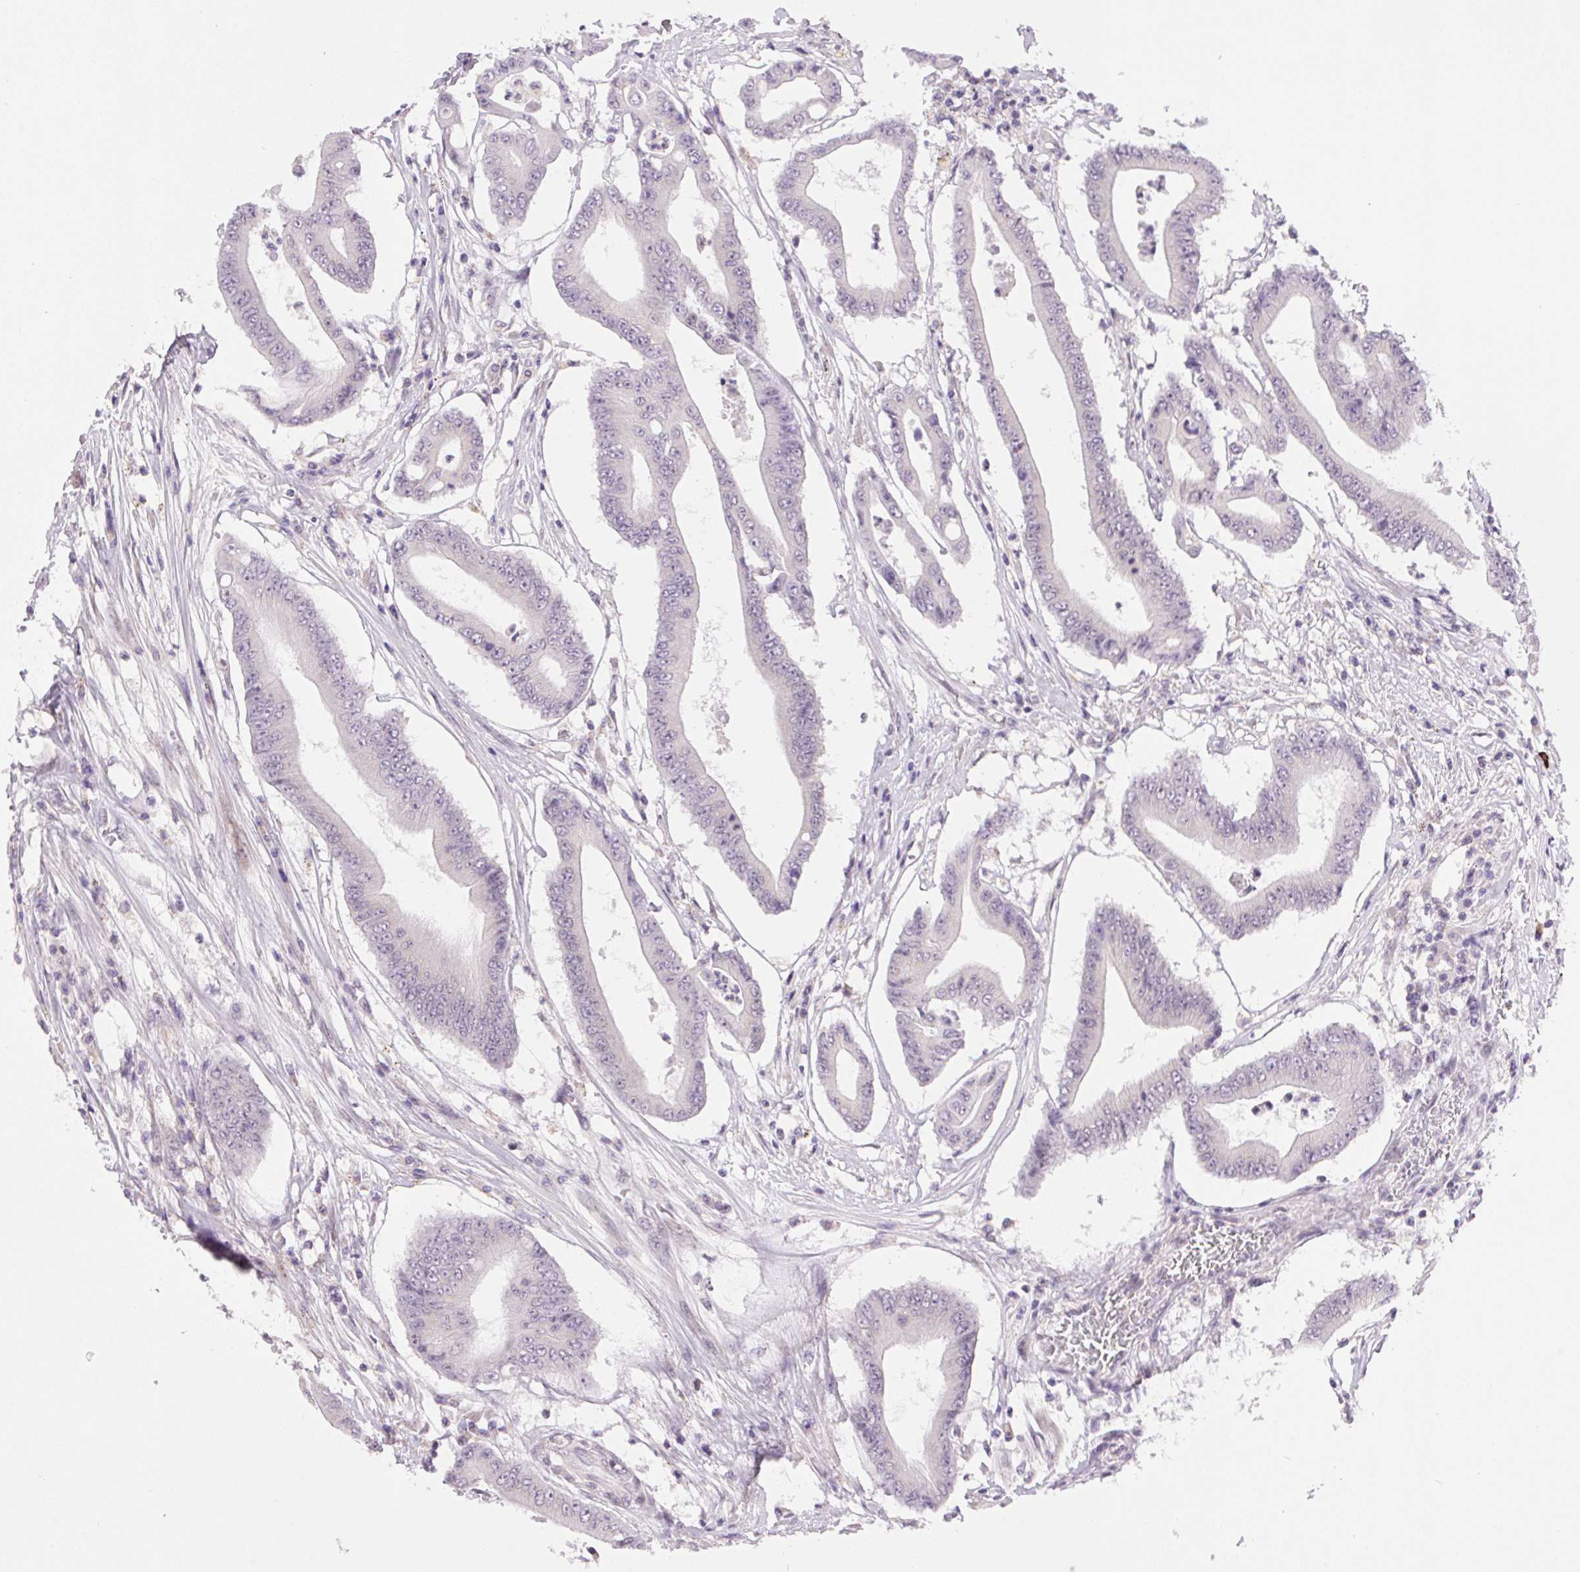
{"staining": {"intensity": "negative", "quantity": "none", "location": "none"}, "tissue": "colorectal cancer", "cell_type": "Tumor cells", "image_type": "cancer", "snomed": [{"axis": "morphology", "description": "Adenocarcinoma, NOS"}, {"axis": "topography", "description": "Rectum"}], "caption": "The histopathology image displays no significant positivity in tumor cells of colorectal cancer.", "gene": "SMIM13", "patient": {"sex": "male", "age": 54}}